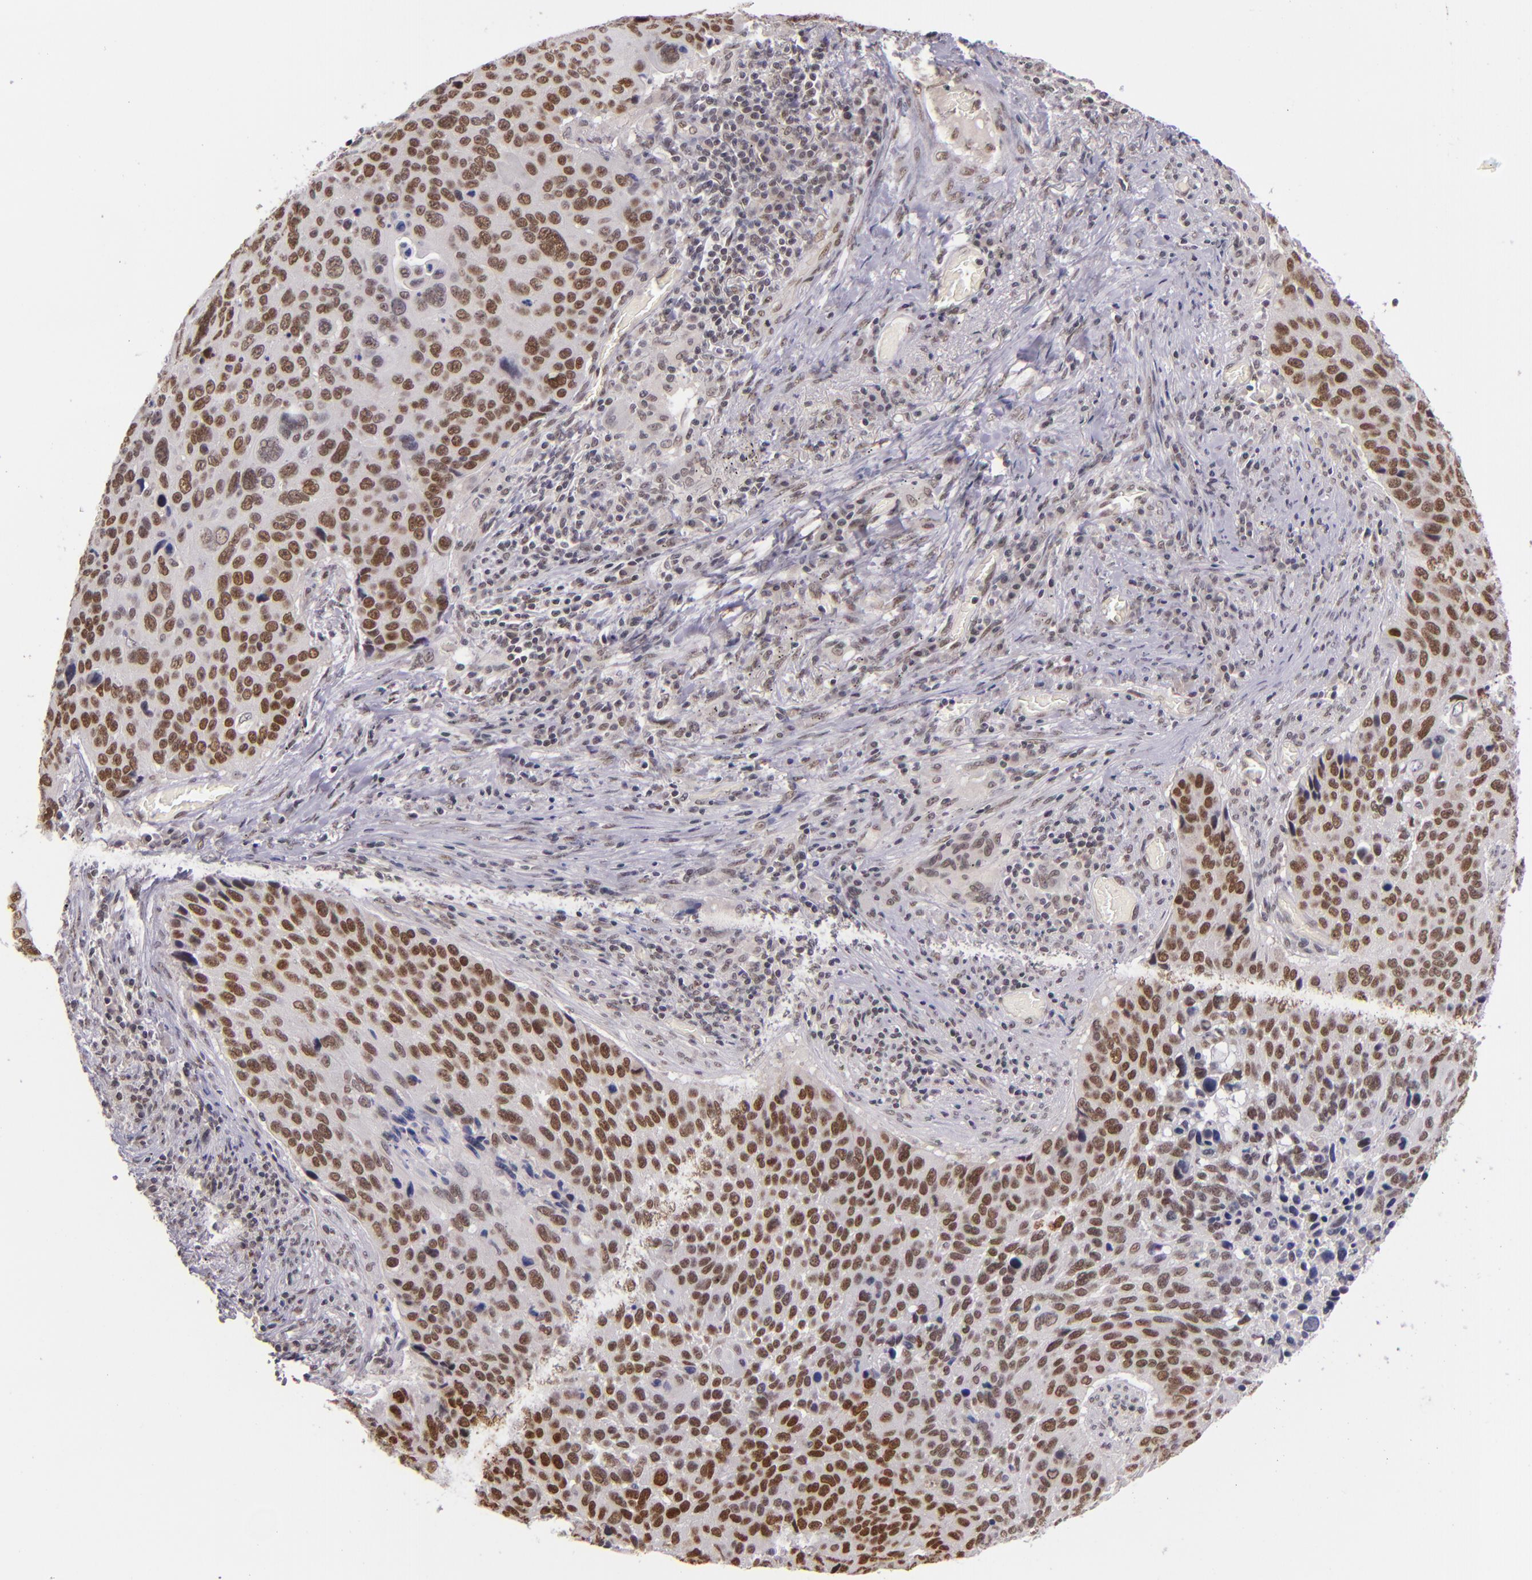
{"staining": {"intensity": "moderate", "quantity": ">75%", "location": "nuclear"}, "tissue": "lung cancer", "cell_type": "Tumor cells", "image_type": "cancer", "snomed": [{"axis": "morphology", "description": "Squamous cell carcinoma, NOS"}, {"axis": "topography", "description": "Lung"}], "caption": "A medium amount of moderate nuclear expression is seen in approximately >75% of tumor cells in lung squamous cell carcinoma tissue. Nuclei are stained in blue.", "gene": "ZNF148", "patient": {"sex": "male", "age": 68}}